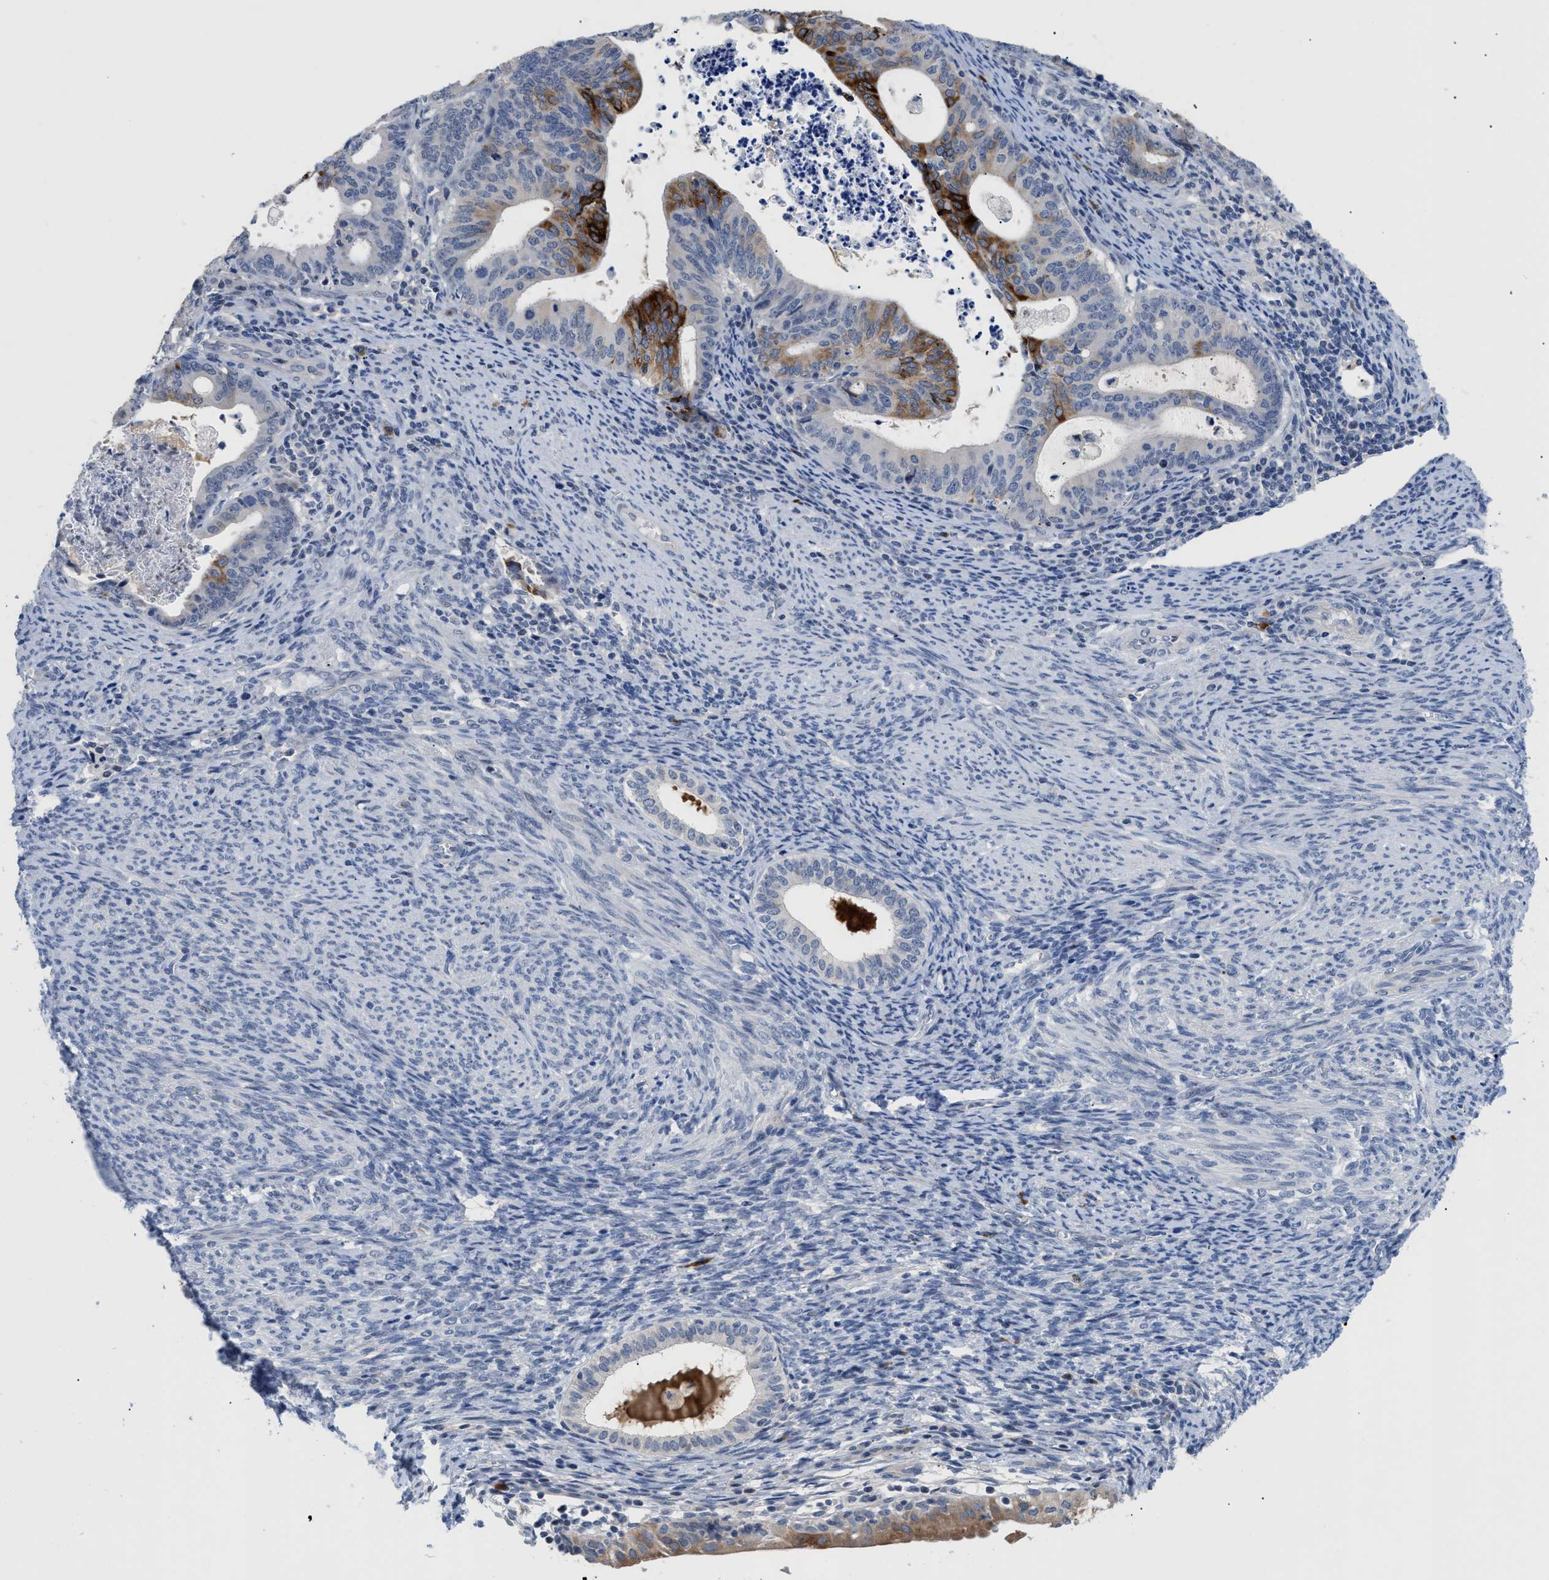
{"staining": {"intensity": "strong", "quantity": "<25%", "location": "cytoplasmic/membranous"}, "tissue": "endometrial cancer", "cell_type": "Tumor cells", "image_type": "cancer", "snomed": [{"axis": "morphology", "description": "Adenocarcinoma, NOS"}, {"axis": "topography", "description": "Uterus"}], "caption": "DAB immunohistochemical staining of endometrial cancer (adenocarcinoma) reveals strong cytoplasmic/membranous protein positivity in about <25% of tumor cells.", "gene": "OR9K2", "patient": {"sex": "female", "age": 83}}